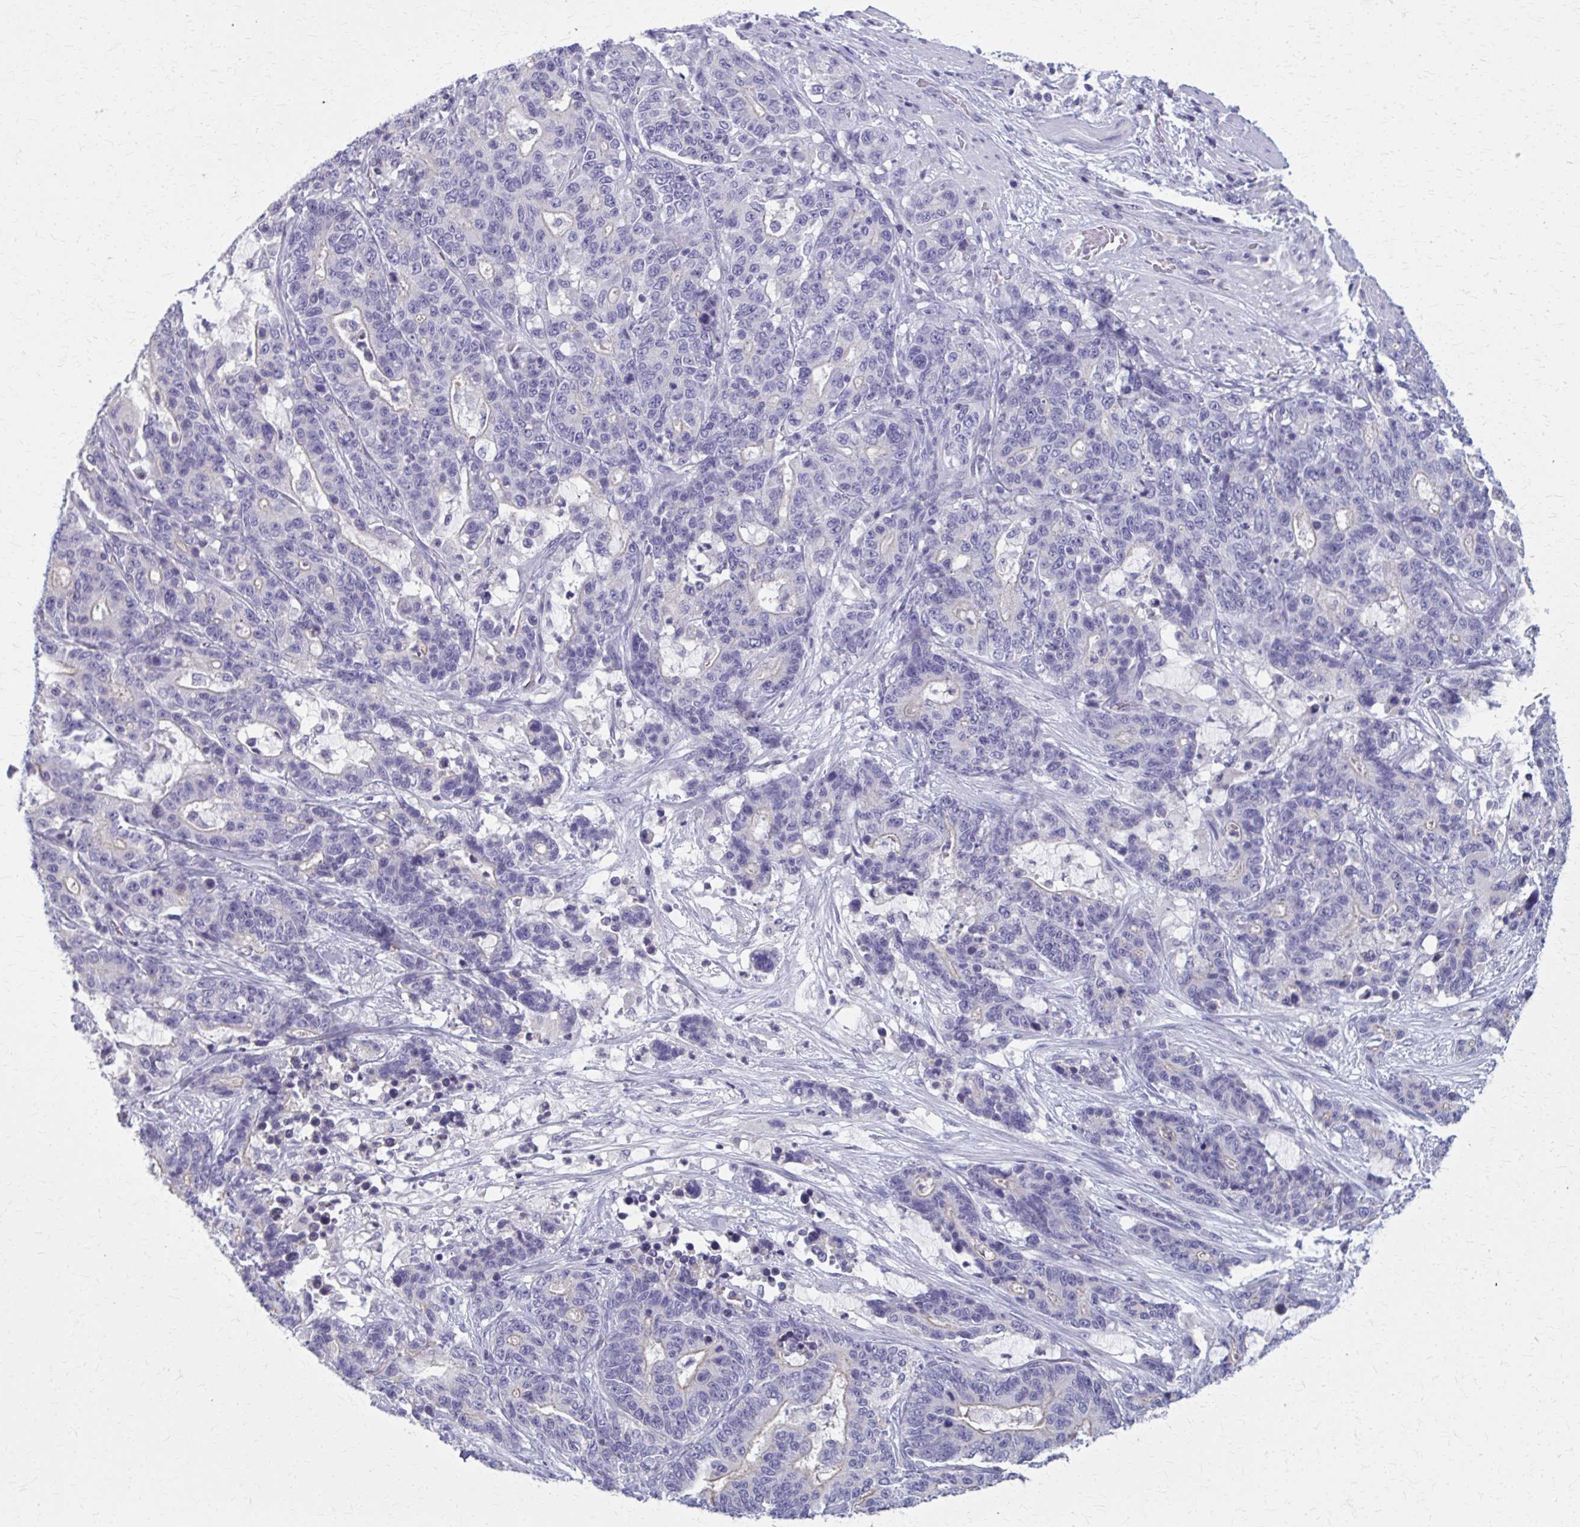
{"staining": {"intensity": "negative", "quantity": "none", "location": "none"}, "tissue": "stomach cancer", "cell_type": "Tumor cells", "image_type": "cancer", "snomed": [{"axis": "morphology", "description": "Normal tissue, NOS"}, {"axis": "morphology", "description": "Adenocarcinoma, NOS"}, {"axis": "topography", "description": "Stomach"}], "caption": "Immunohistochemistry (IHC) of human stomach adenocarcinoma reveals no expression in tumor cells.", "gene": "OR4A47", "patient": {"sex": "female", "age": 64}}